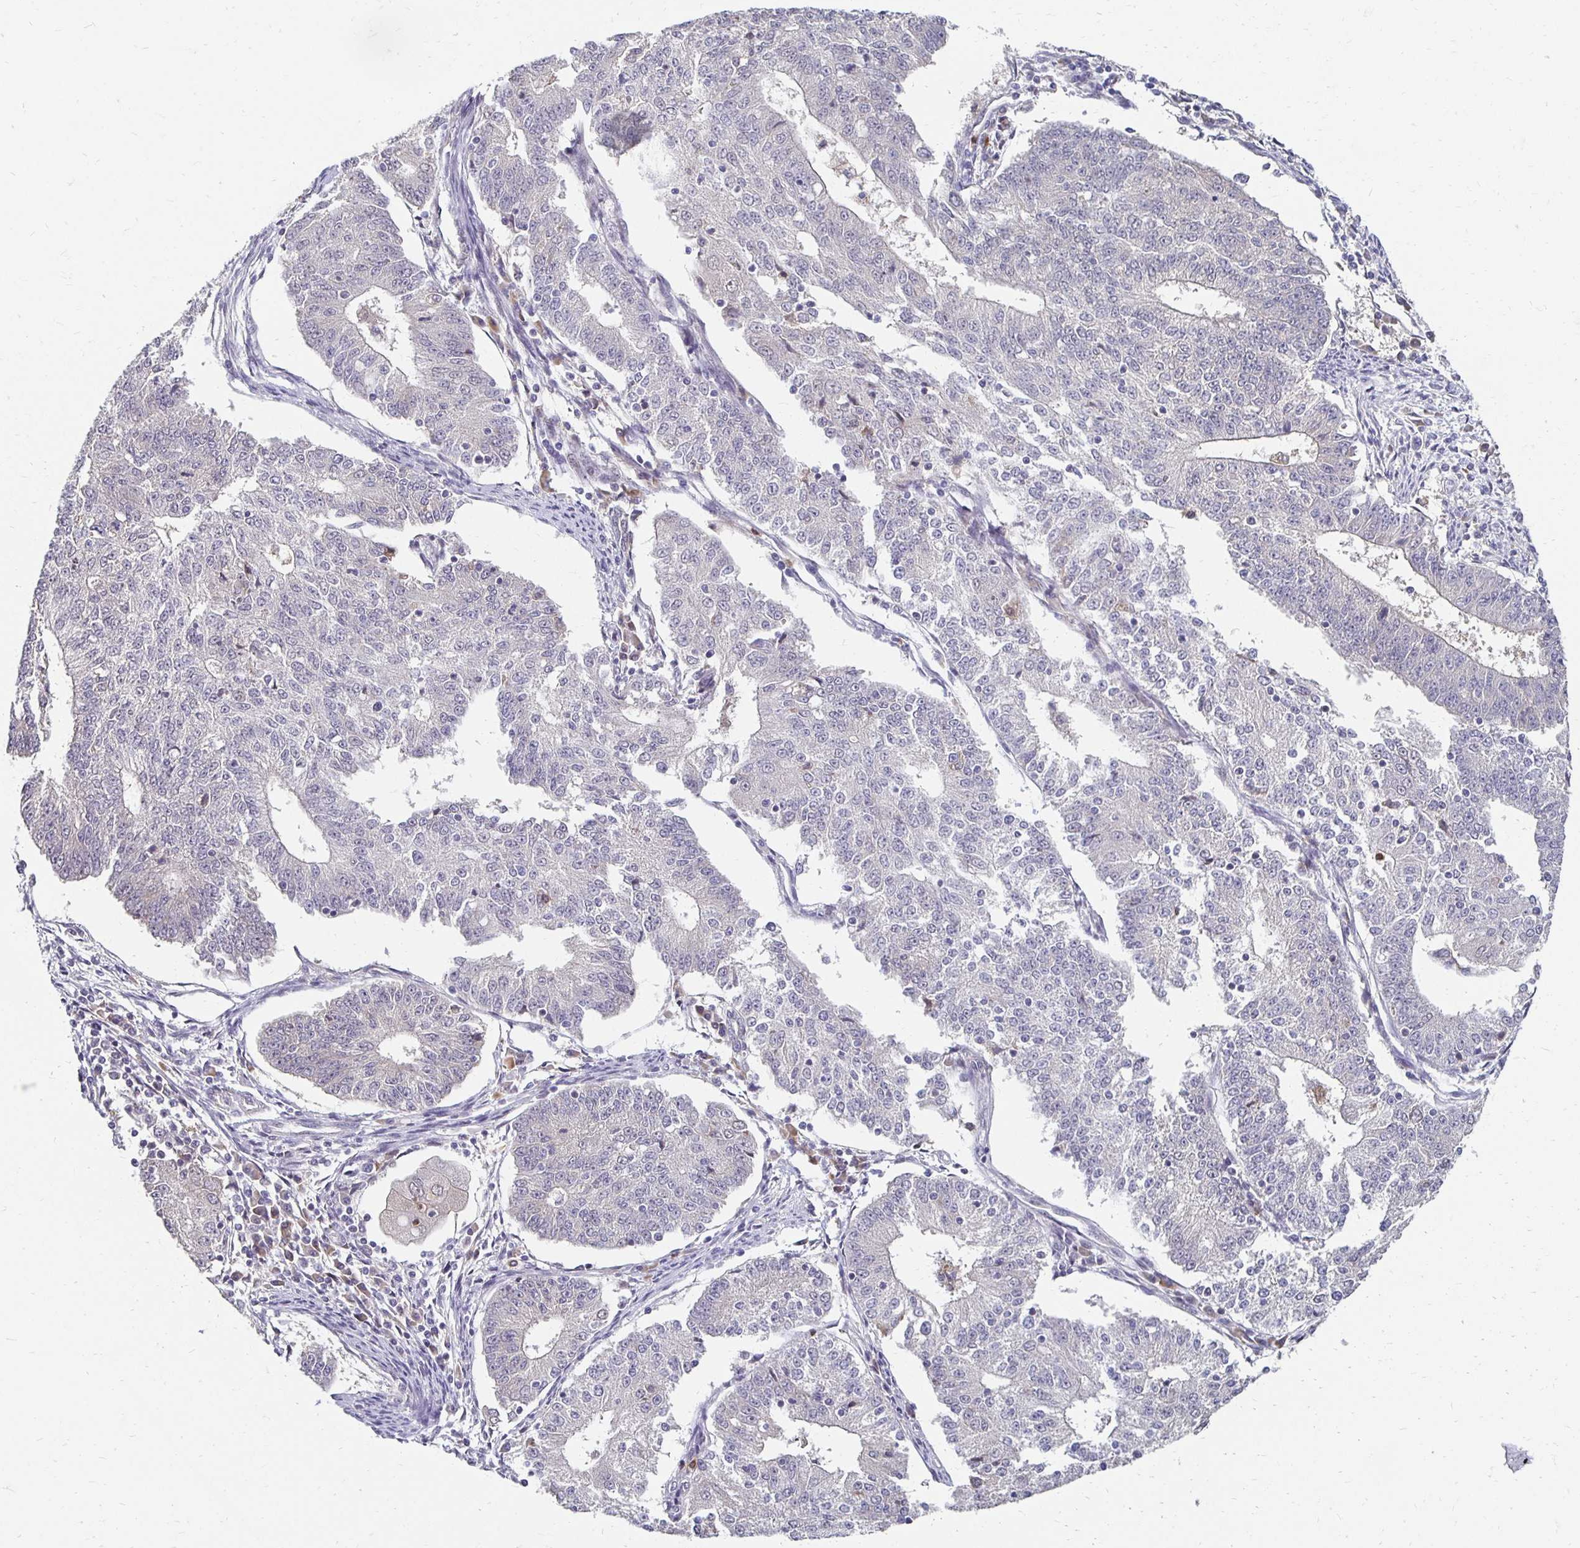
{"staining": {"intensity": "negative", "quantity": "none", "location": "none"}, "tissue": "endometrial cancer", "cell_type": "Tumor cells", "image_type": "cancer", "snomed": [{"axis": "morphology", "description": "Adenocarcinoma, NOS"}, {"axis": "topography", "description": "Endometrium"}], "caption": "Tumor cells are negative for brown protein staining in endometrial cancer (adenocarcinoma).", "gene": "PADI2", "patient": {"sex": "female", "age": 56}}